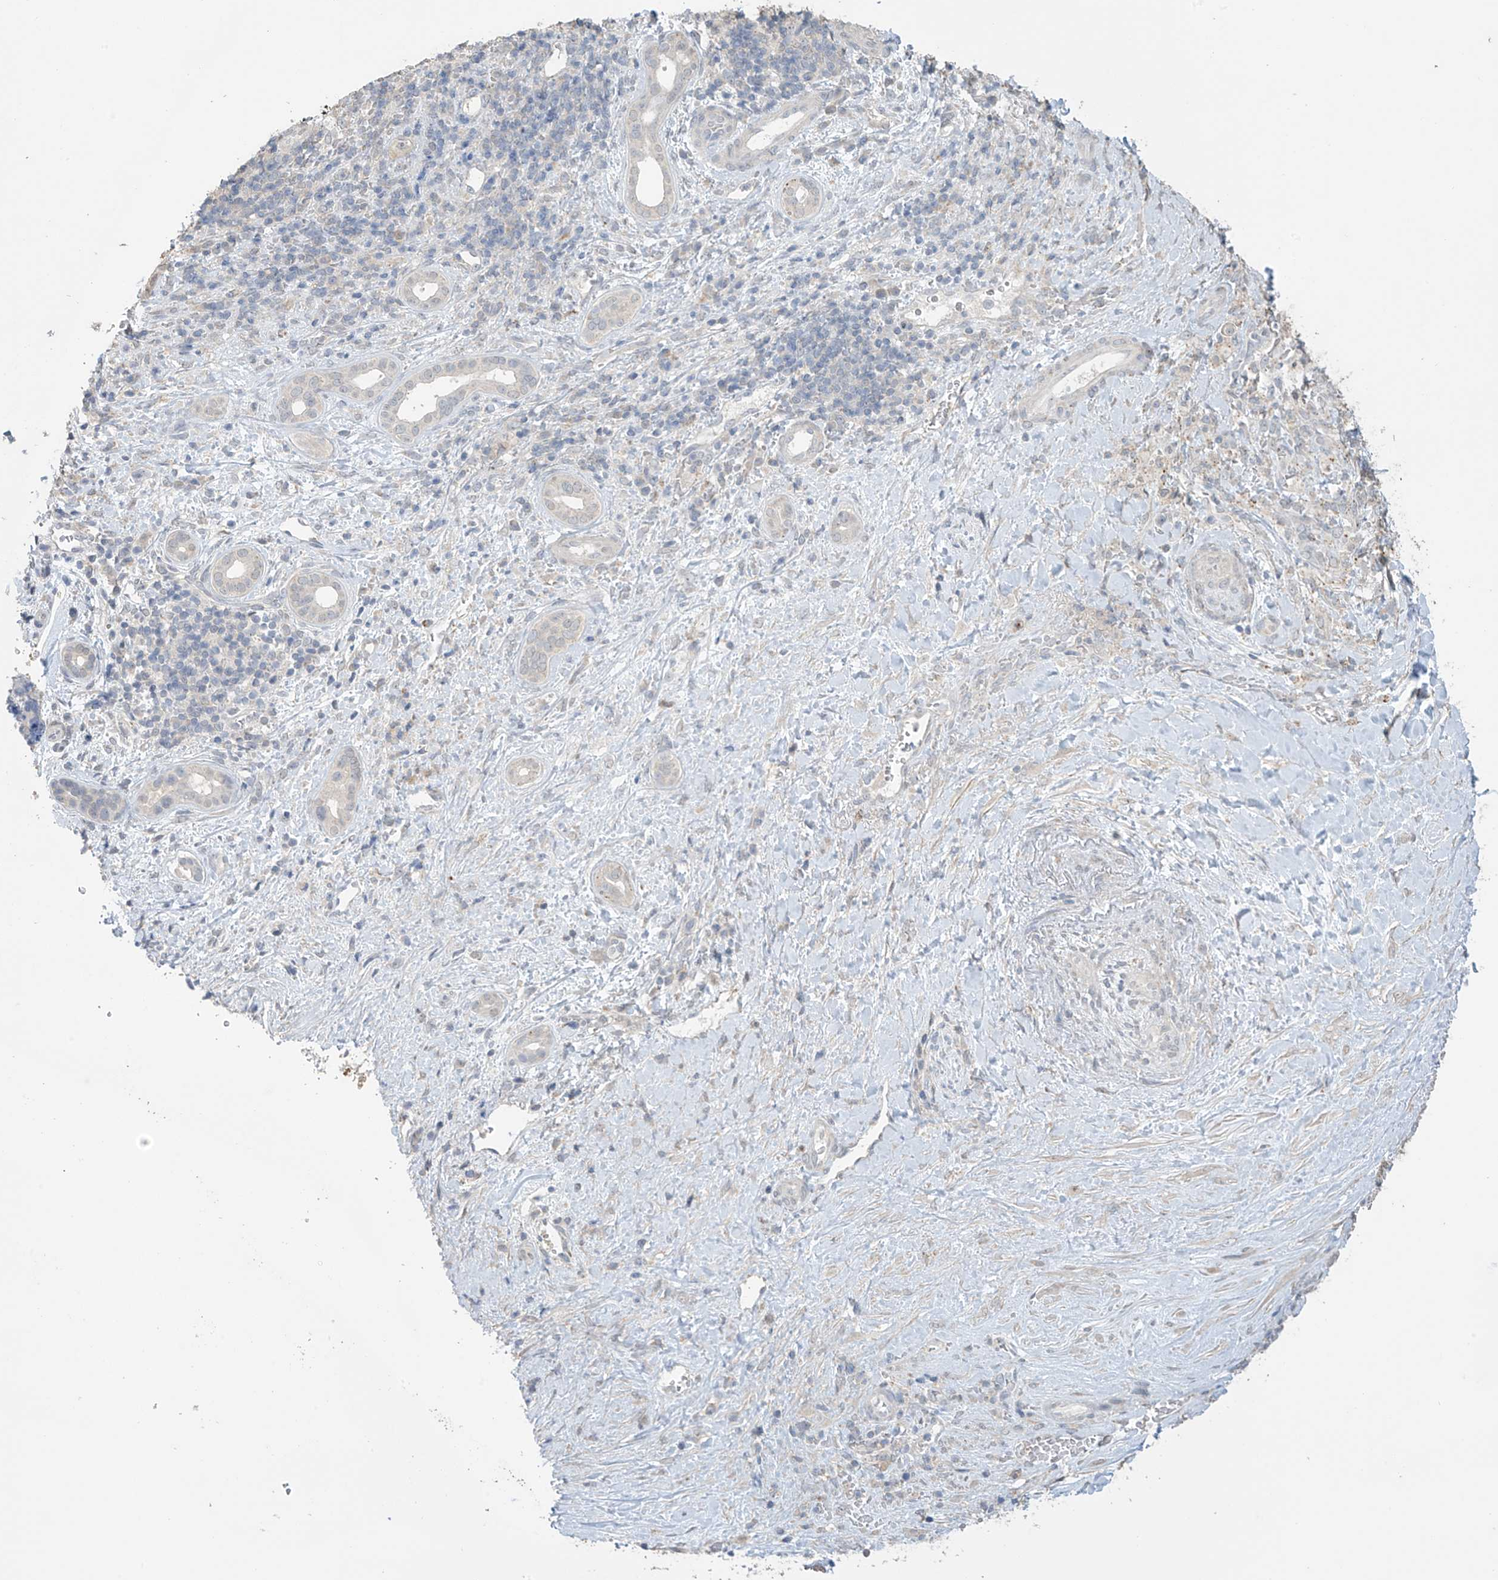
{"staining": {"intensity": "negative", "quantity": "none", "location": "none"}, "tissue": "liver cancer", "cell_type": "Tumor cells", "image_type": "cancer", "snomed": [{"axis": "morphology", "description": "Cholangiocarcinoma"}, {"axis": "topography", "description": "Liver"}], "caption": "Liver cancer stained for a protein using IHC reveals no positivity tumor cells.", "gene": "SLFN14", "patient": {"sex": "female", "age": 75}}